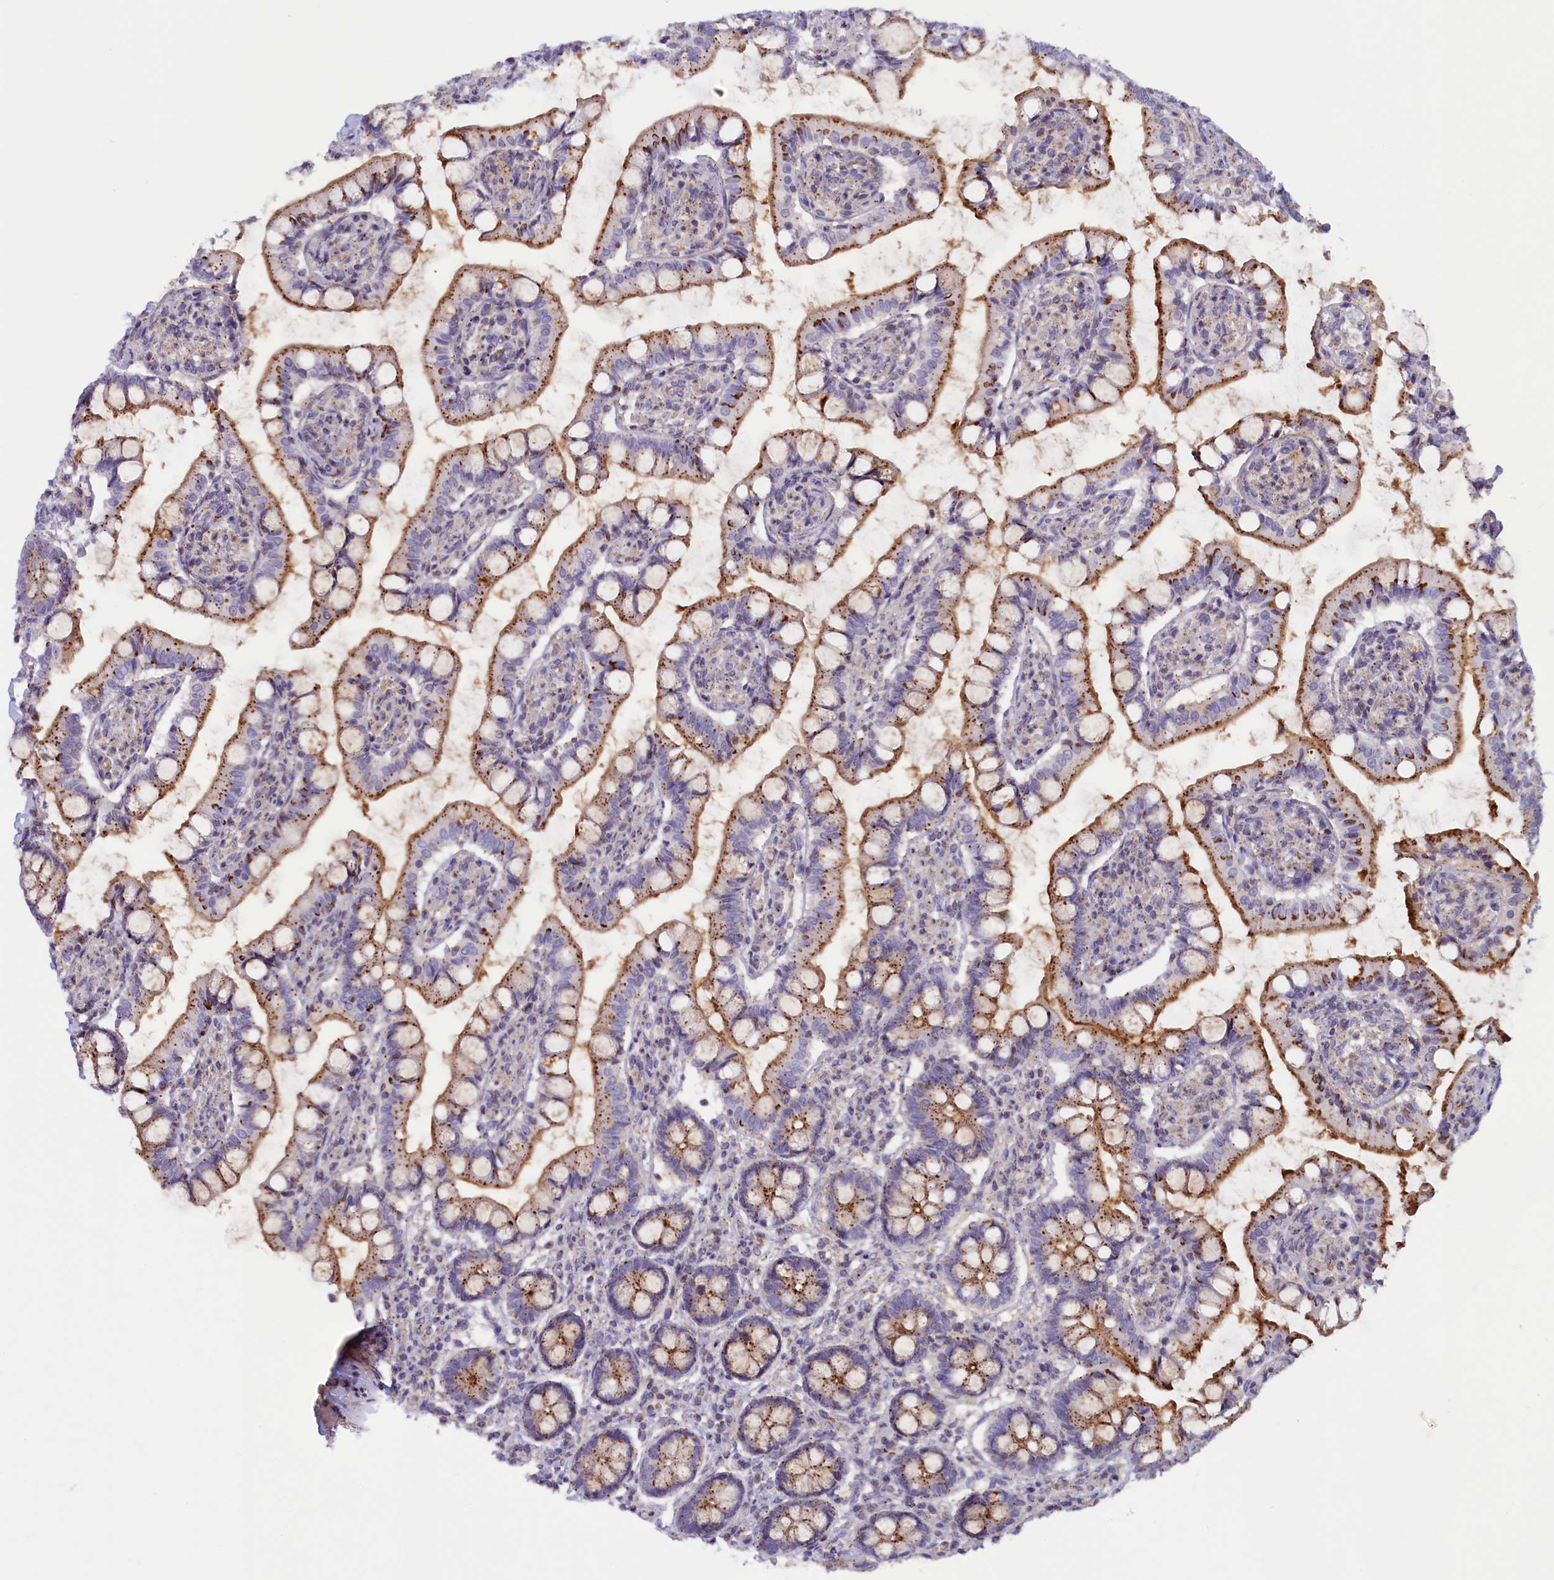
{"staining": {"intensity": "strong", "quantity": "25%-75%", "location": "cytoplasmic/membranous"}, "tissue": "small intestine", "cell_type": "Glandular cells", "image_type": "normal", "snomed": [{"axis": "morphology", "description": "Normal tissue, NOS"}, {"axis": "topography", "description": "Small intestine"}], "caption": "Brown immunohistochemical staining in unremarkable human small intestine shows strong cytoplasmic/membranous positivity in about 25%-75% of glandular cells.", "gene": "HYKK", "patient": {"sex": "male", "age": 52}}